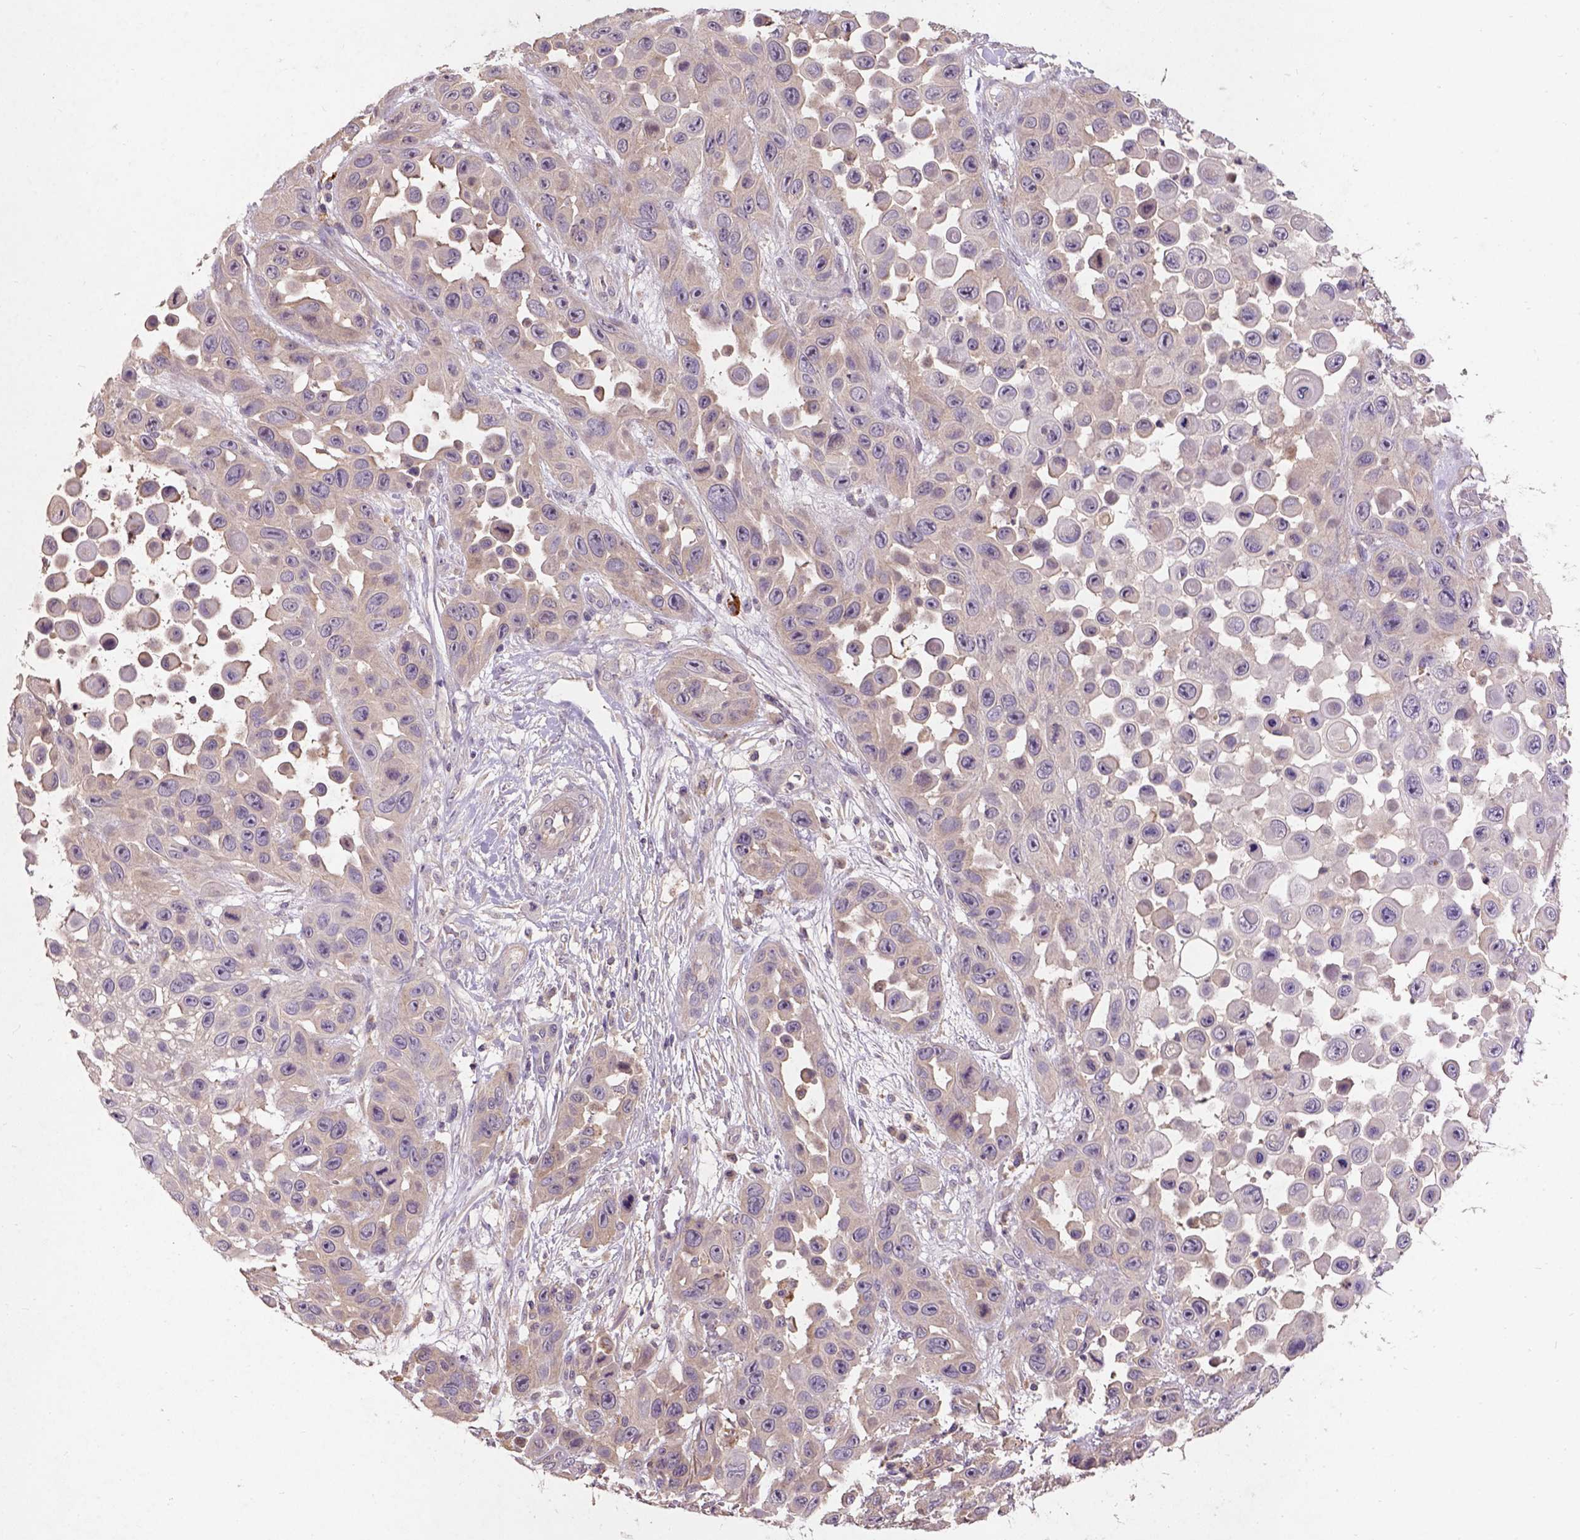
{"staining": {"intensity": "weak", "quantity": "25%-75%", "location": "cytoplasmic/membranous"}, "tissue": "skin cancer", "cell_type": "Tumor cells", "image_type": "cancer", "snomed": [{"axis": "morphology", "description": "Squamous cell carcinoma, NOS"}, {"axis": "topography", "description": "Skin"}], "caption": "Skin cancer was stained to show a protein in brown. There is low levels of weak cytoplasmic/membranous positivity in approximately 25%-75% of tumor cells. Immunohistochemistry stains the protein of interest in brown and the nuclei are stained blue.", "gene": "KBTBD8", "patient": {"sex": "male", "age": 81}}